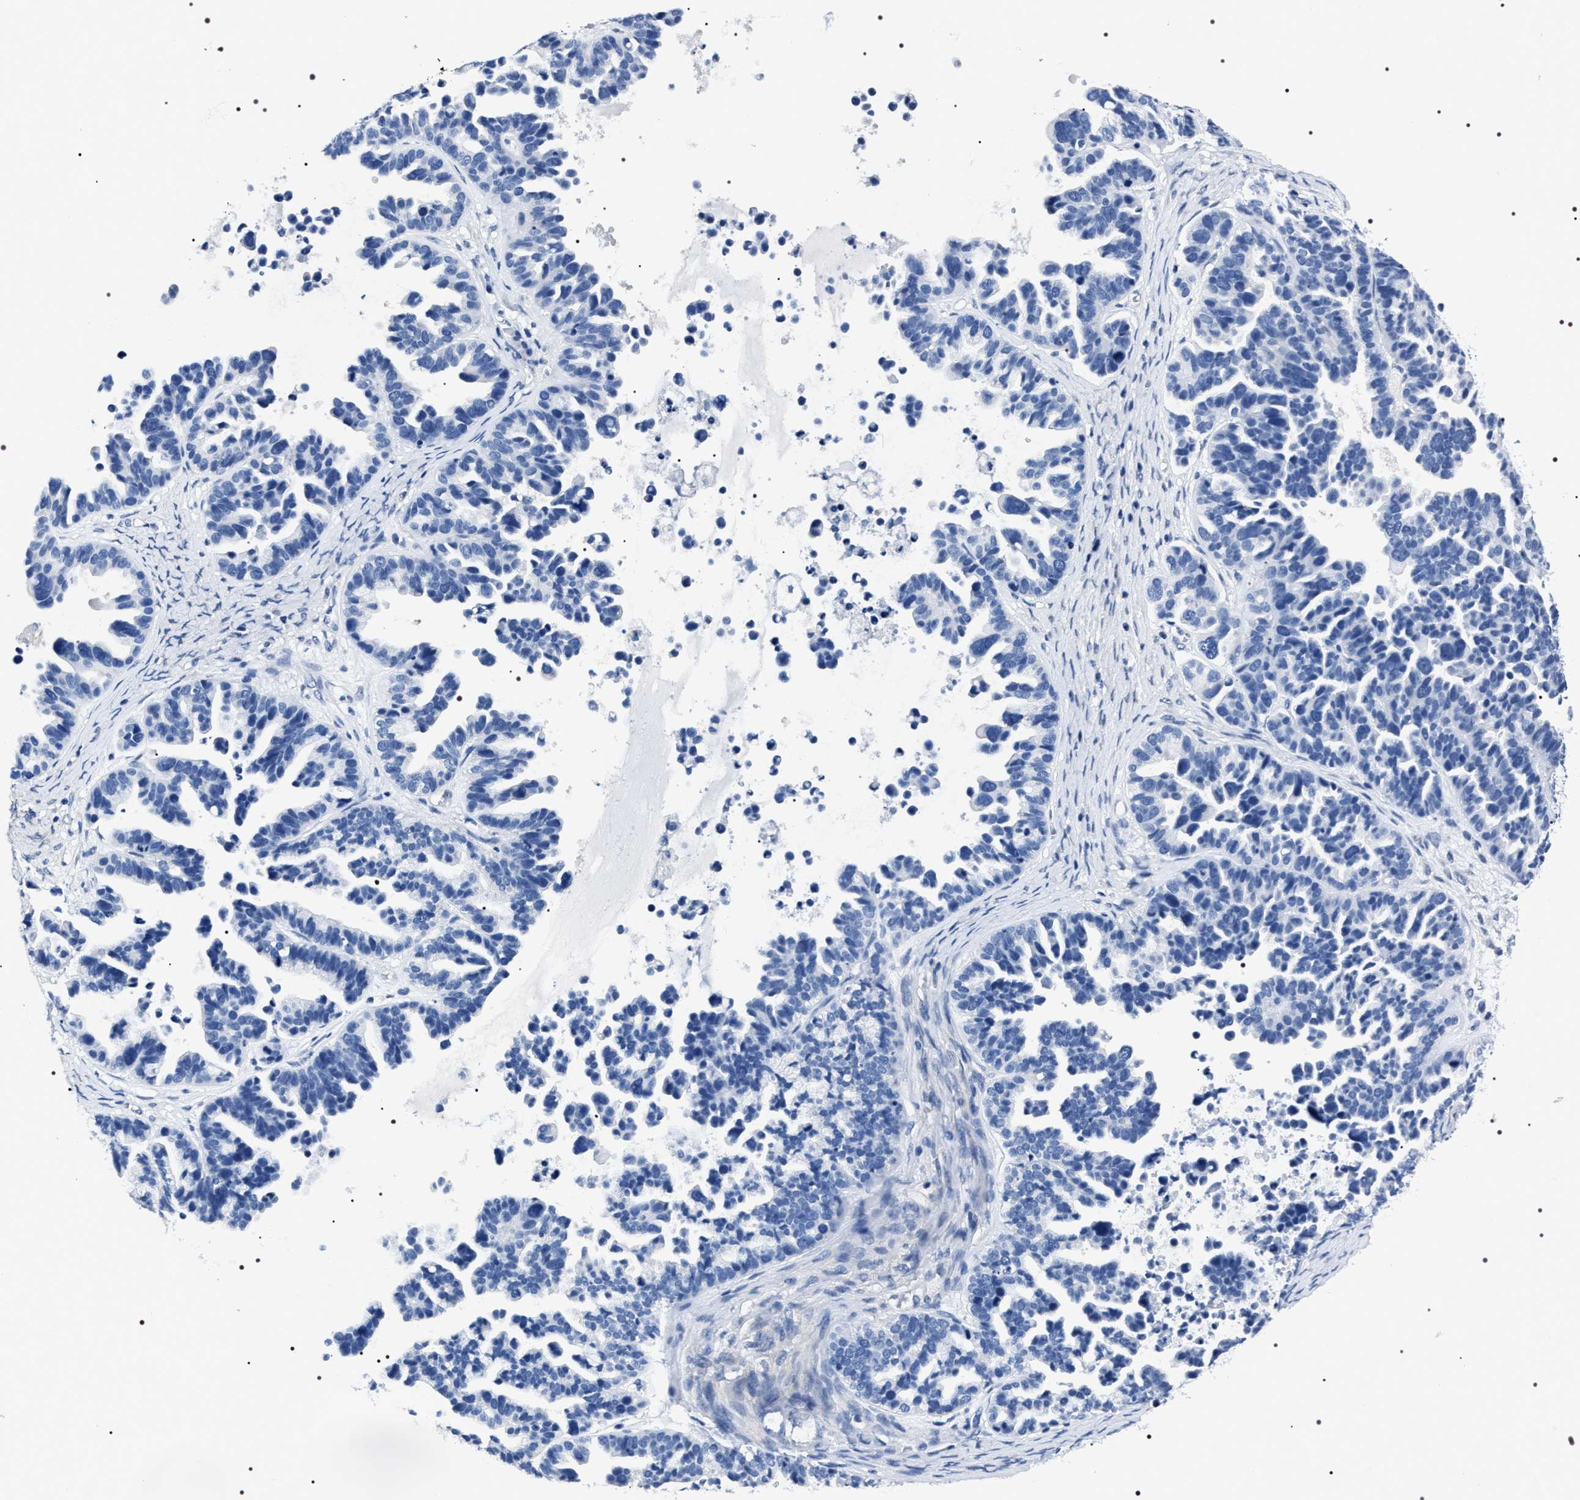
{"staining": {"intensity": "negative", "quantity": "none", "location": "none"}, "tissue": "ovarian cancer", "cell_type": "Tumor cells", "image_type": "cancer", "snomed": [{"axis": "morphology", "description": "Cystadenocarcinoma, serous, NOS"}, {"axis": "topography", "description": "Ovary"}], "caption": "A high-resolution photomicrograph shows IHC staining of ovarian cancer (serous cystadenocarcinoma), which displays no significant staining in tumor cells. (Stains: DAB immunohistochemistry (IHC) with hematoxylin counter stain, Microscopy: brightfield microscopy at high magnification).", "gene": "ADH4", "patient": {"sex": "female", "age": 56}}